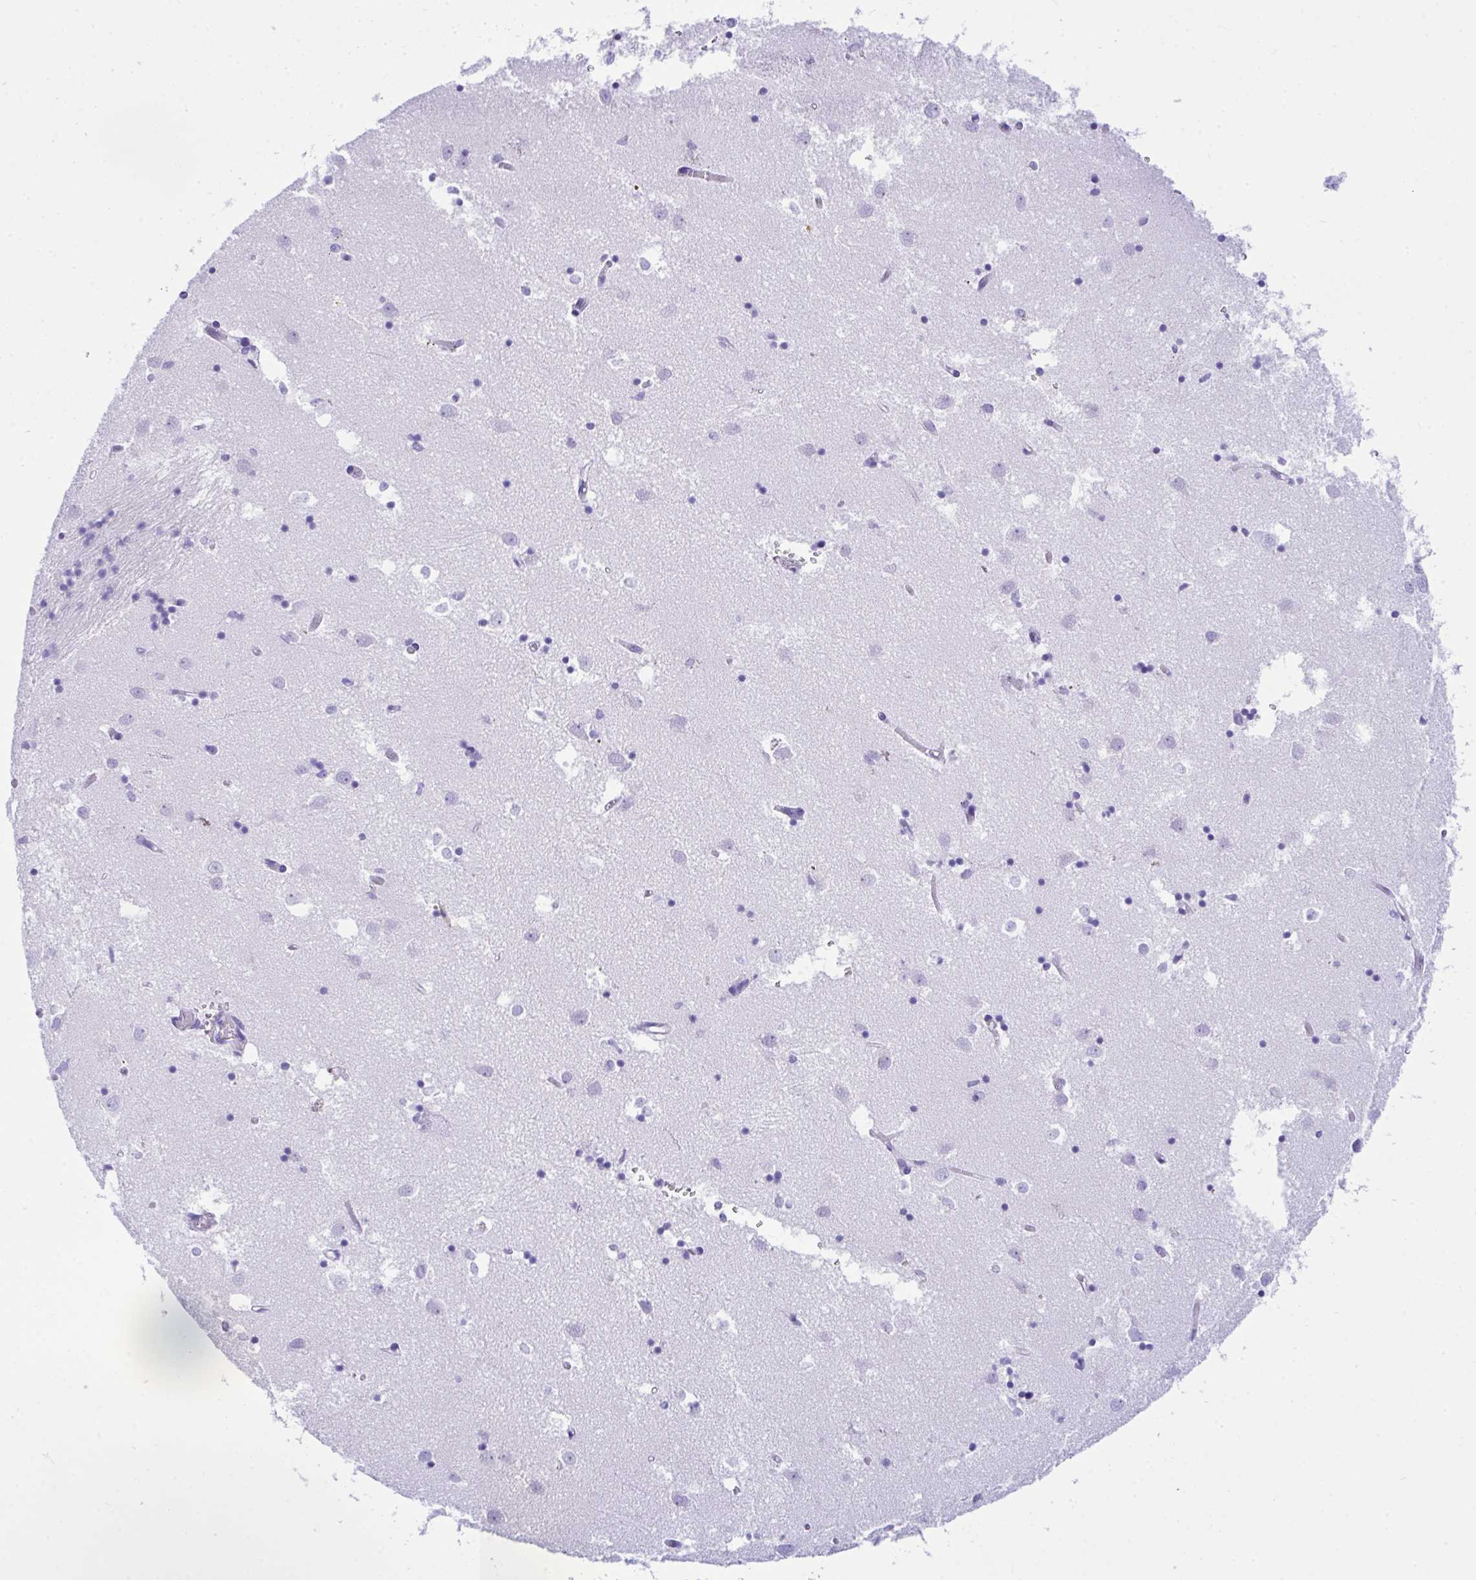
{"staining": {"intensity": "negative", "quantity": "none", "location": "none"}, "tissue": "caudate", "cell_type": "Glial cells", "image_type": "normal", "snomed": [{"axis": "morphology", "description": "Normal tissue, NOS"}, {"axis": "topography", "description": "Lateral ventricle wall"}], "caption": "A photomicrograph of caudate stained for a protein shows no brown staining in glial cells. The staining was performed using DAB to visualize the protein expression in brown, while the nuclei were stained in blue with hematoxylin (Magnification: 20x).", "gene": "BEST4", "patient": {"sex": "male", "age": 70}}